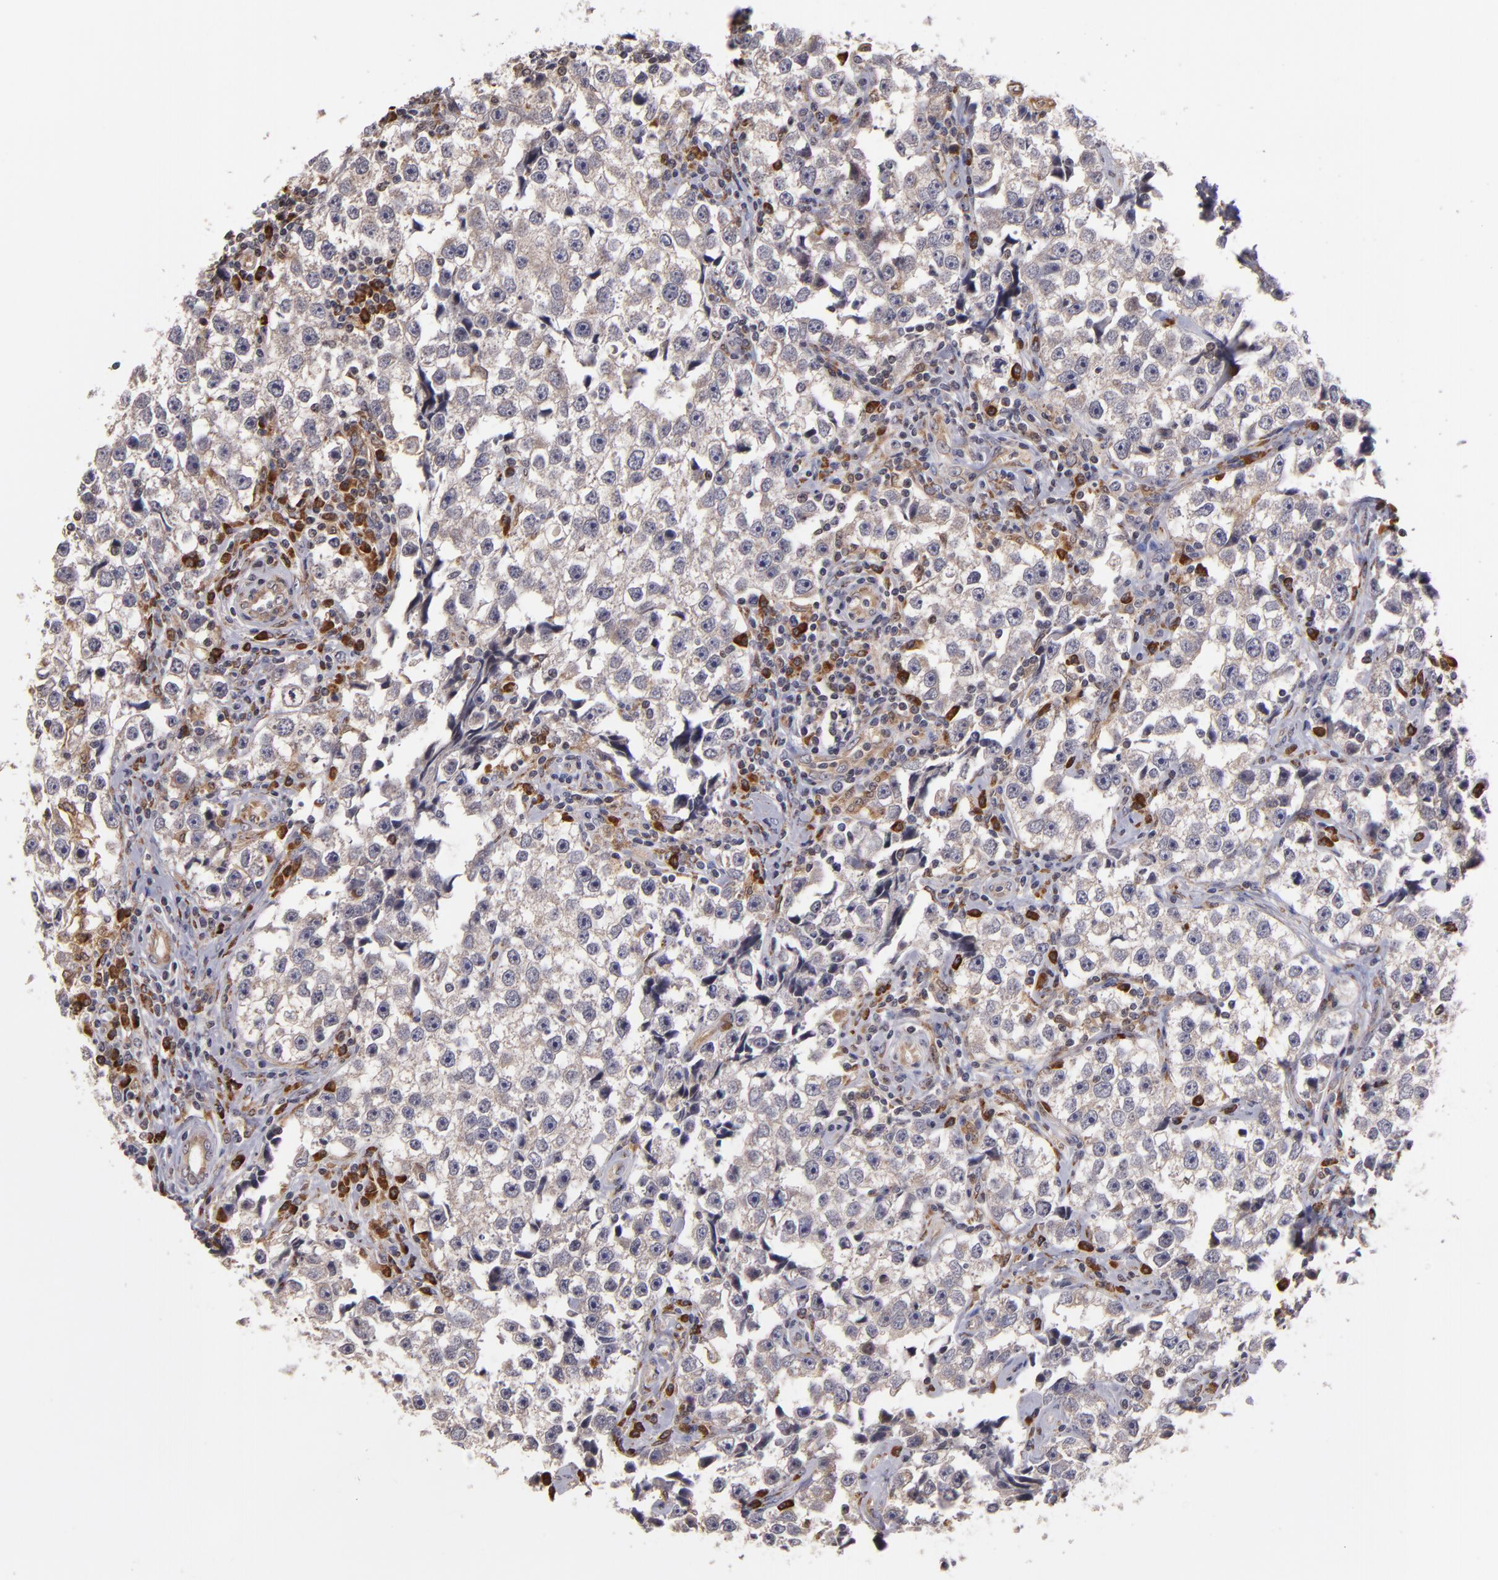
{"staining": {"intensity": "weak", "quantity": ">75%", "location": "cytoplasmic/membranous"}, "tissue": "testis cancer", "cell_type": "Tumor cells", "image_type": "cancer", "snomed": [{"axis": "morphology", "description": "Seminoma, NOS"}, {"axis": "topography", "description": "Testis"}], "caption": "Weak cytoplasmic/membranous positivity for a protein is appreciated in about >75% of tumor cells of testis cancer using immunohistochemistry (IHC).", "gene": "CASP1", "patient": {"sex": "male", "age": 32}}